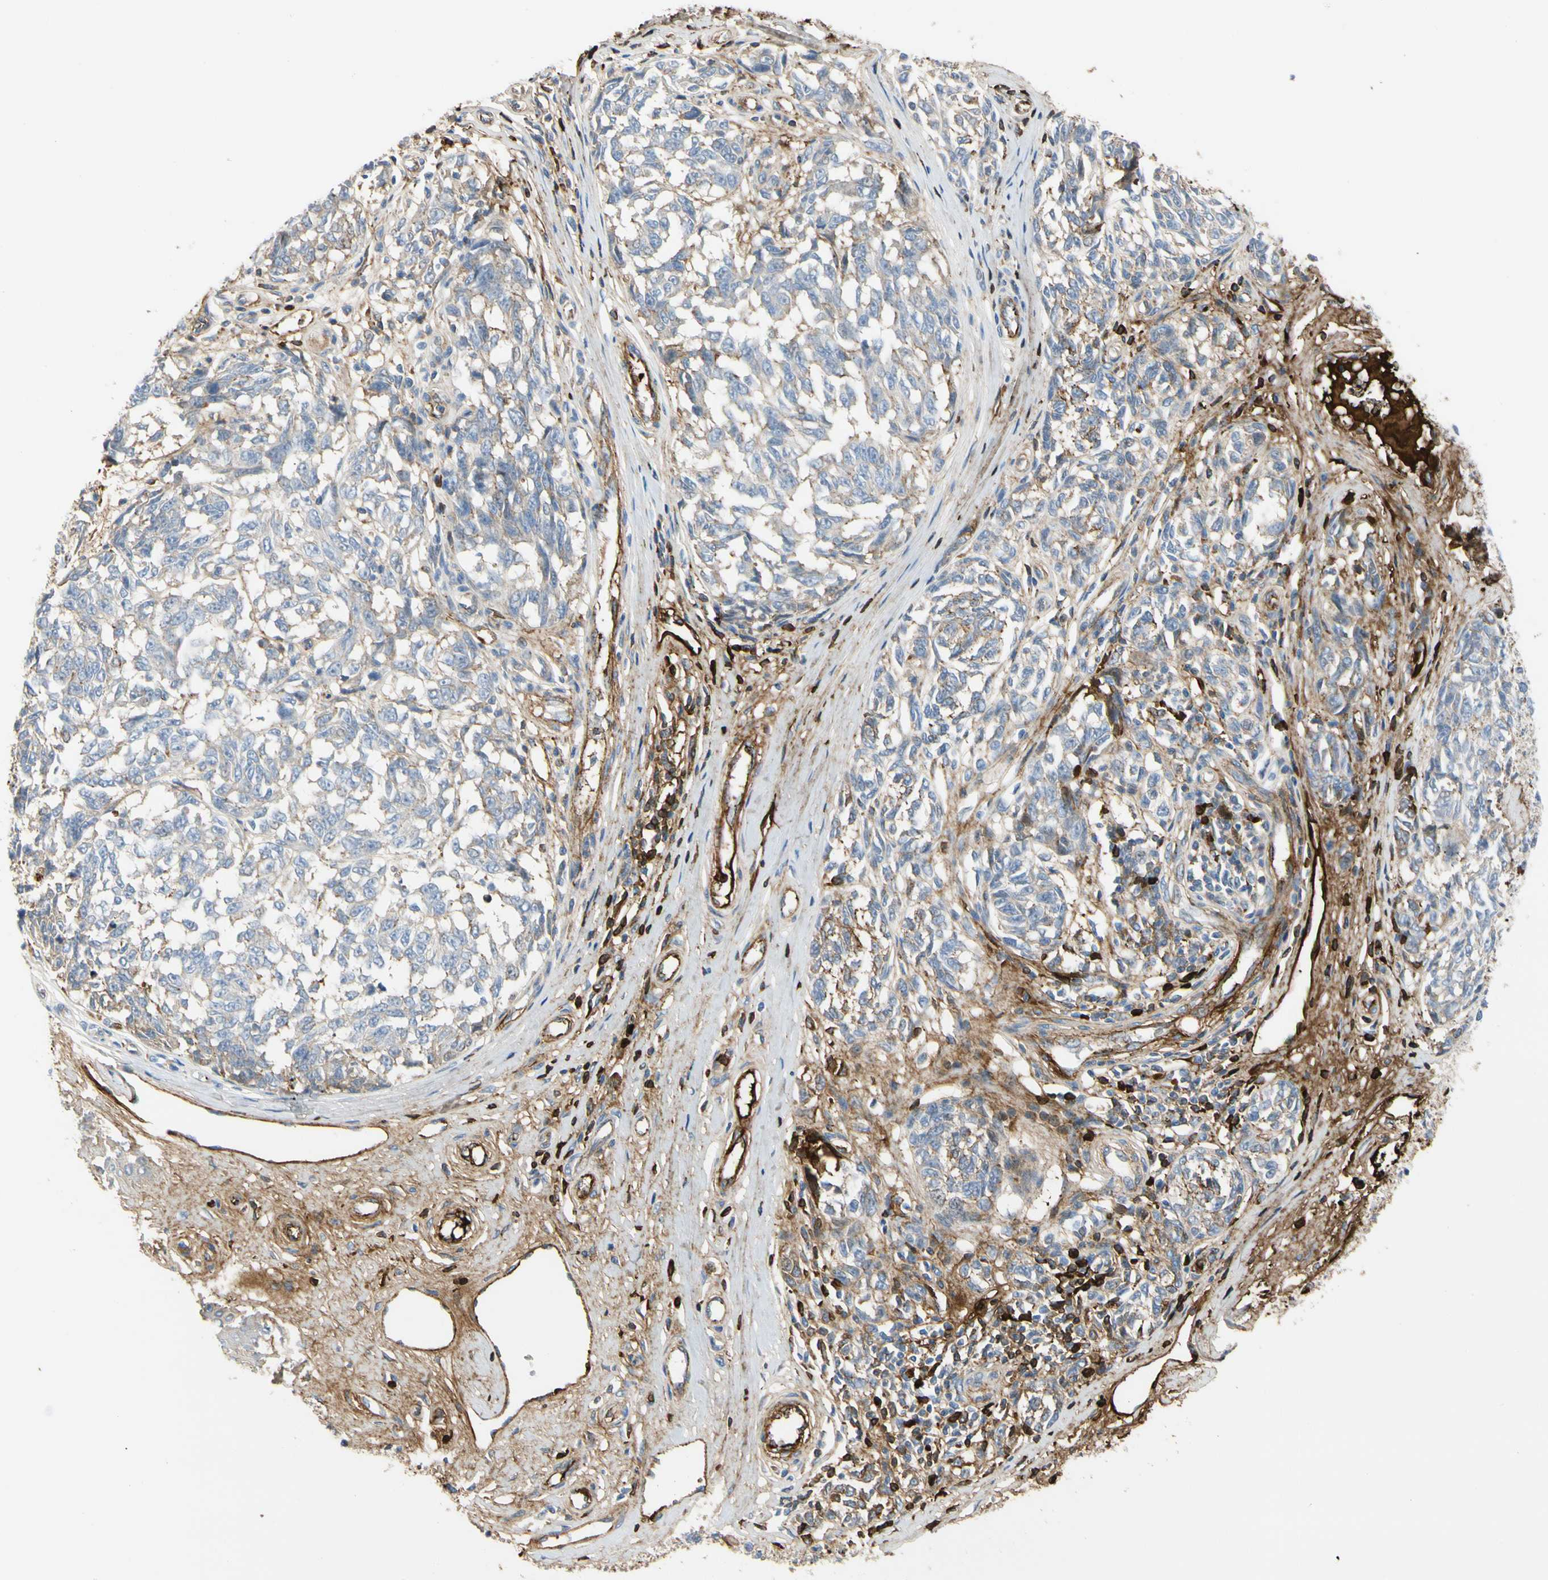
{"staining": {"intensity": "weak", "quantity": "<25%", "location": "cytoplasmic/membranous"}, "tissue": "melanoma", "cell_type": "Tumor cells", "image_type": "cancer", "snomed": [{"axis": "morphology", "description": "Malignant melanoma, NOS"}, {"axis": "topography", "description": "Skin"}], "caption": "DAB (3,3'-diaminobenzidine) immunohistochemical staining of human malignant melanoma exhibits no significant positivity in tumor cells. (DAB (3,3'-diaminobenzidine) immunohistochemistry (IHC), high magnification).", "gene": "FGB", "patient": {"sex": "female", "age": 64}}